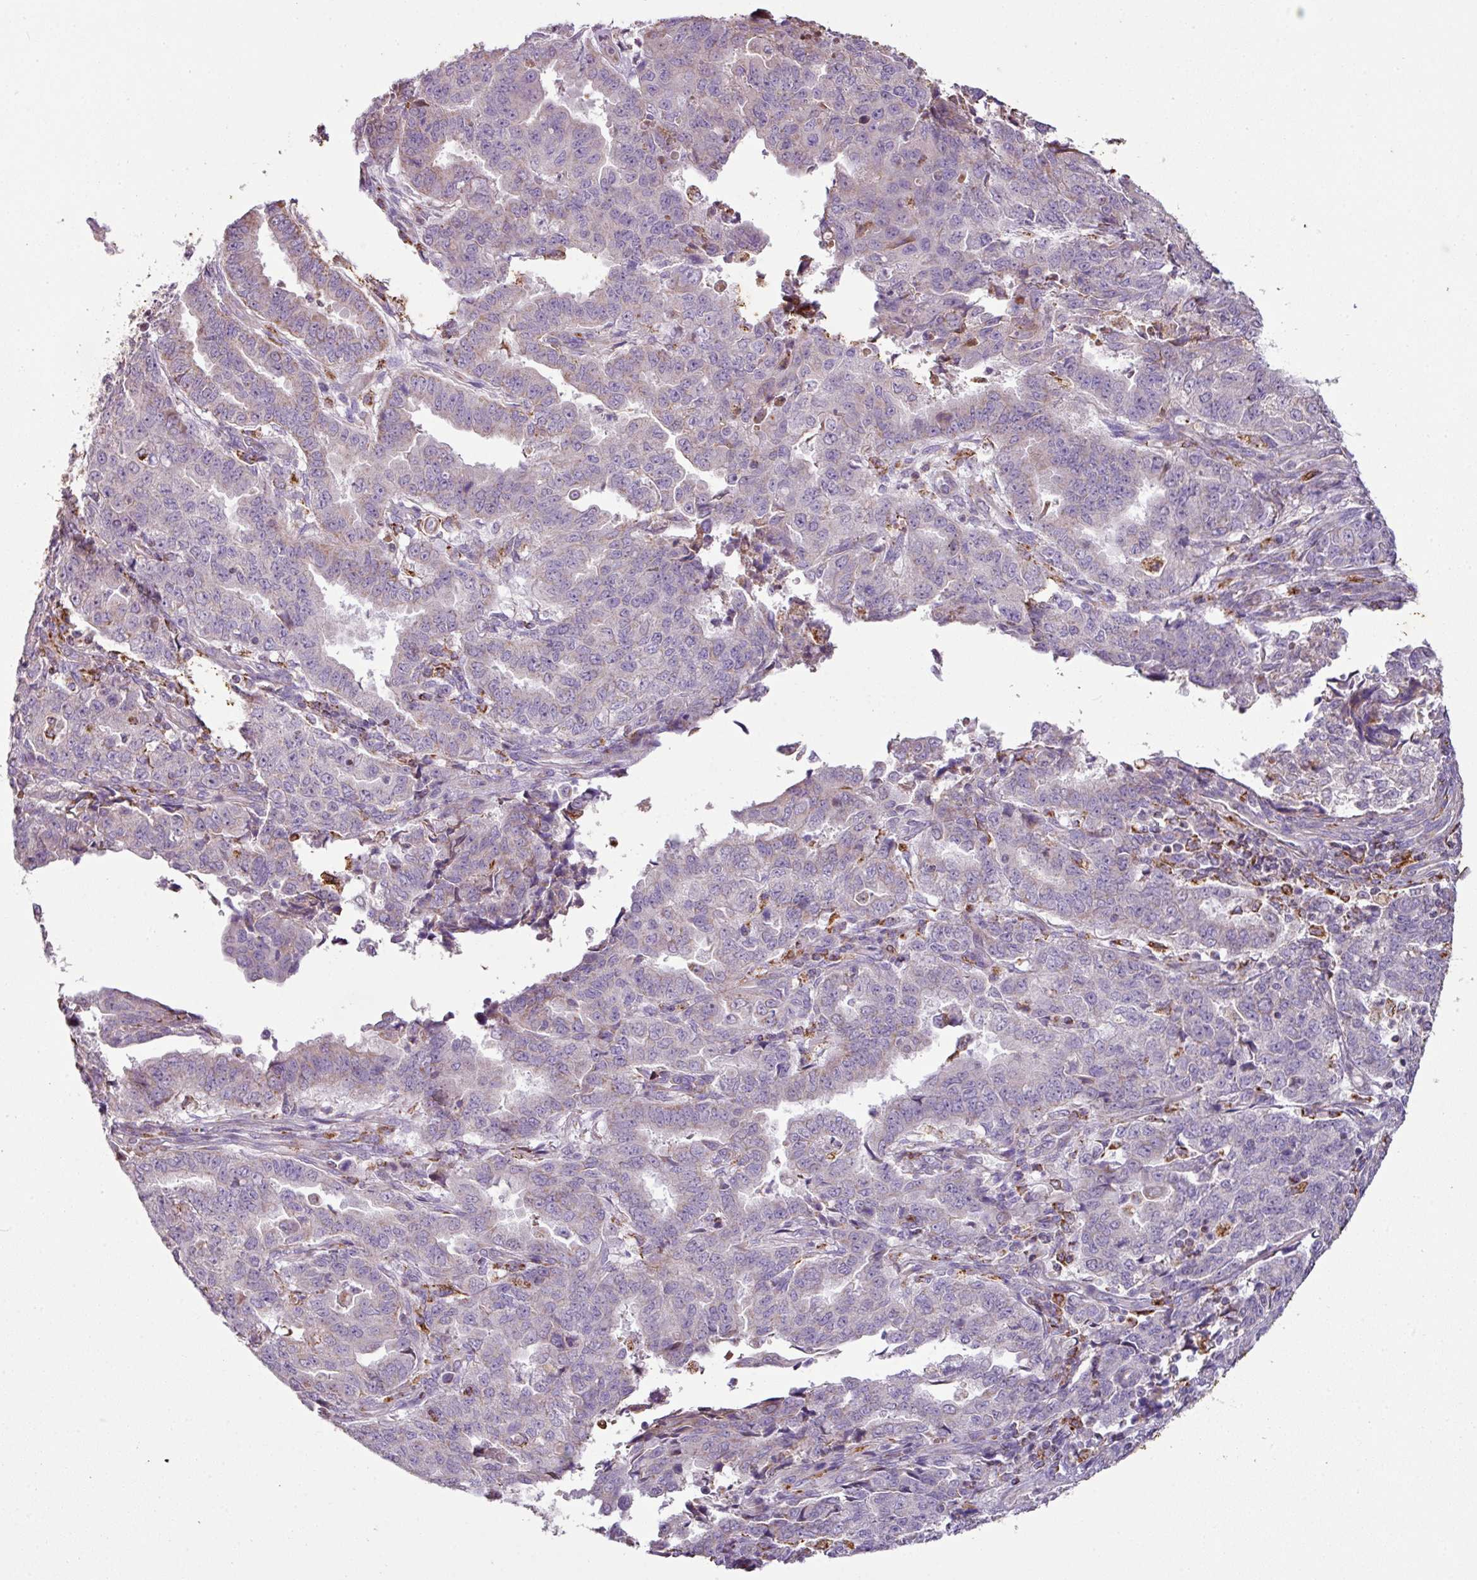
{"staining": {"intensity": "negative", "quantity": "none", "location": "none"}, "tissue": "endometrial cancer", "cell_type": "Tumor cells", "image_type": "cancer", "snomed": [{"axis": "morphology", "description": "Adenocarcinoma, NOS"}, {"axis": "topography", "description": "Endometrium"}], "caption": "IHC photomicrograph of neoplastic tissue: human endometrial cancer stained with DAB (3,3'-diaminobenzidine) displays no significant protein staining in tumor cells.", "gene": "SQOR", "patient": {"sex": "female", "age": 50}}